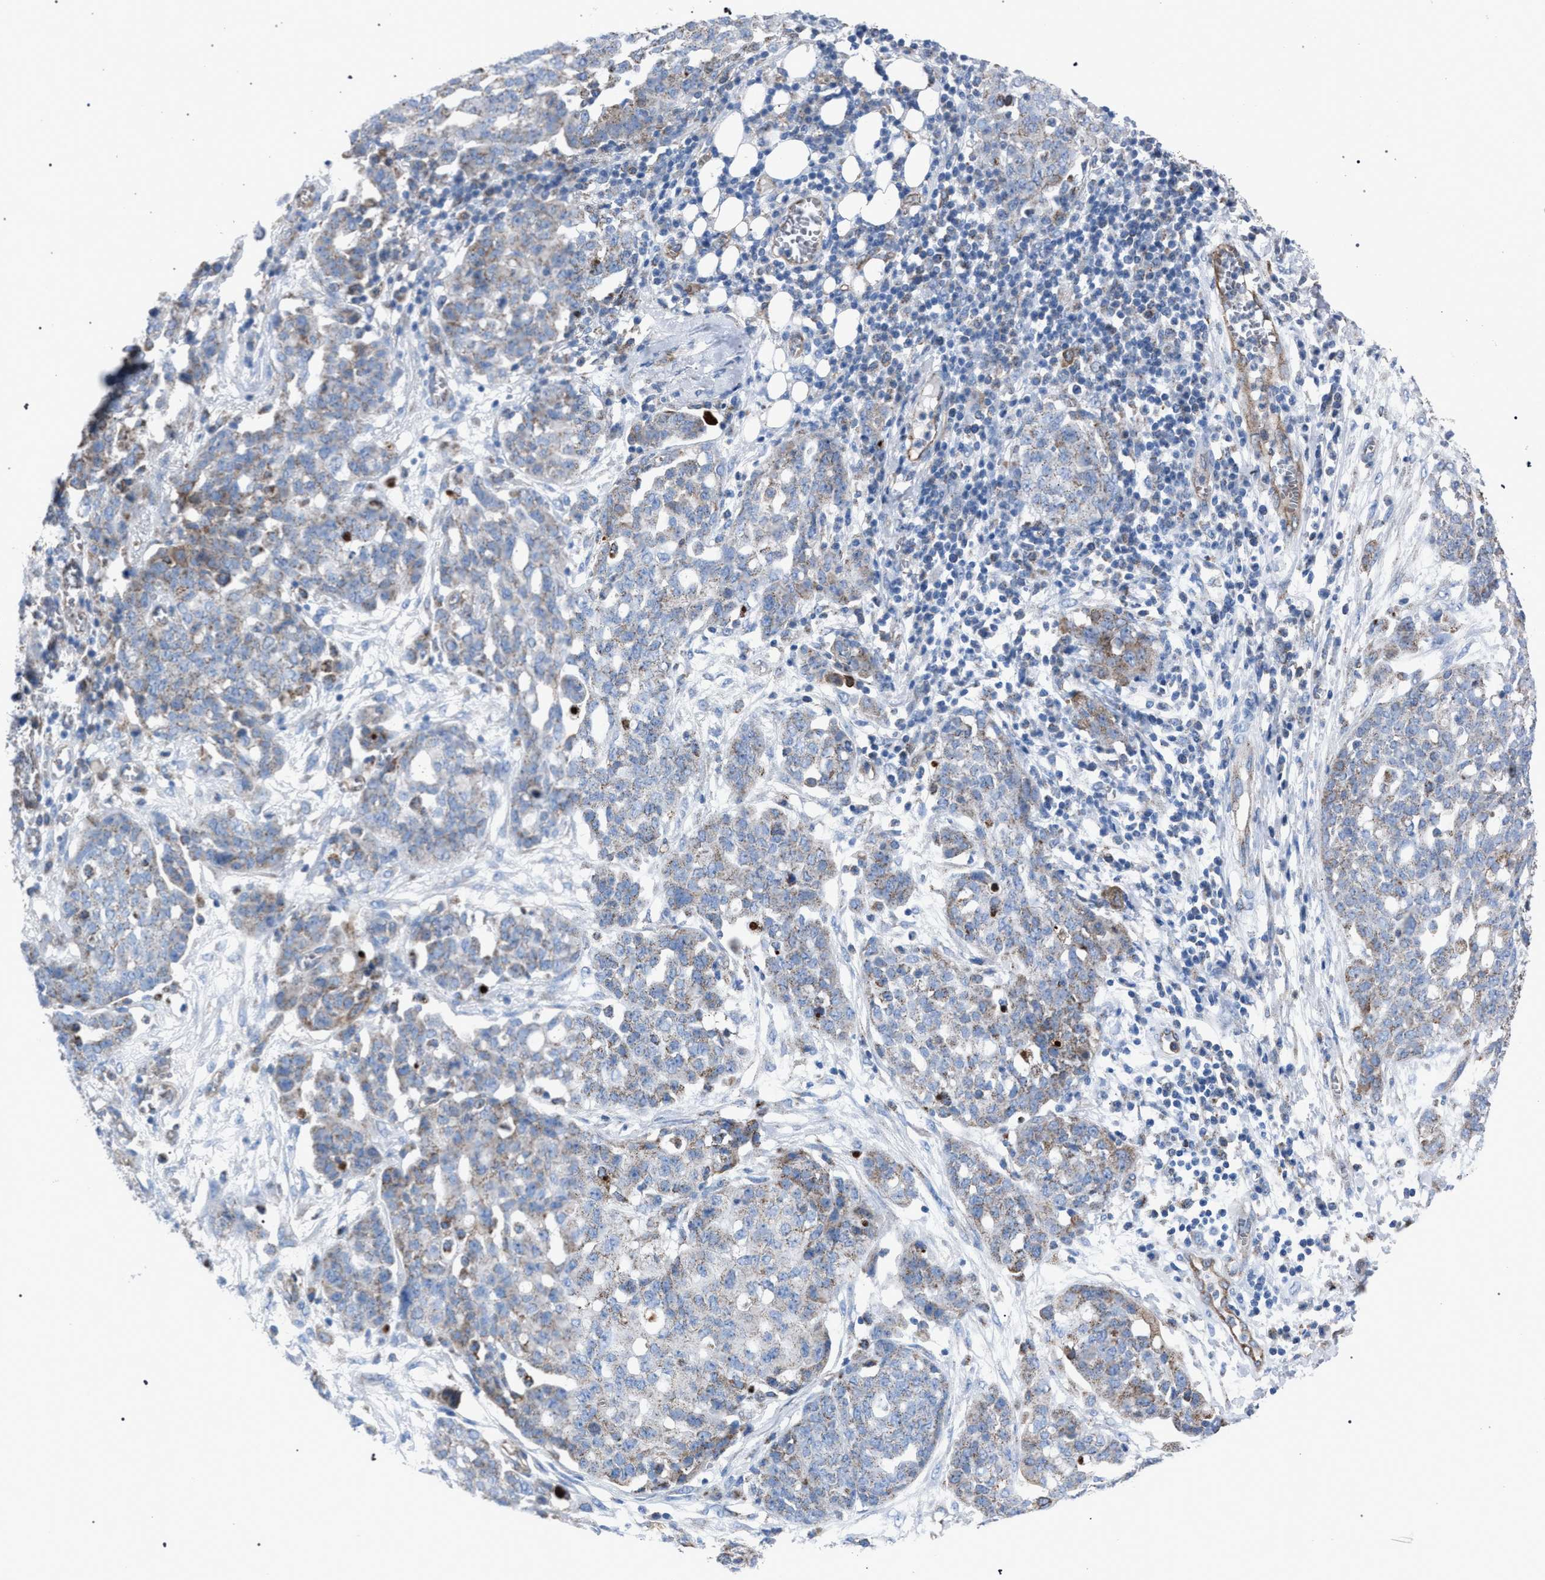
{"staining": {"intensity": "weak", "quantity": "<25%", "location": "cytoplasmic/membranous"}, "tissue": "ovarian cancer", "cell_type": "Tumor cells", "image_type": "cancer", "snomed": [{"axis": "morphology", "description": "Cystadenocarcinoma, serous, NOS"}, {"axis": "topography", "description": "Soft tissue"}, {"axis": "topography", "description": "Ovary"}], "caption": "Tumor cells are negative for protein expression in human serous cystadenocarcinoma (ovarian).", "gene": "HSD17B4", "patient": {"sex": "female", "age": 57}}